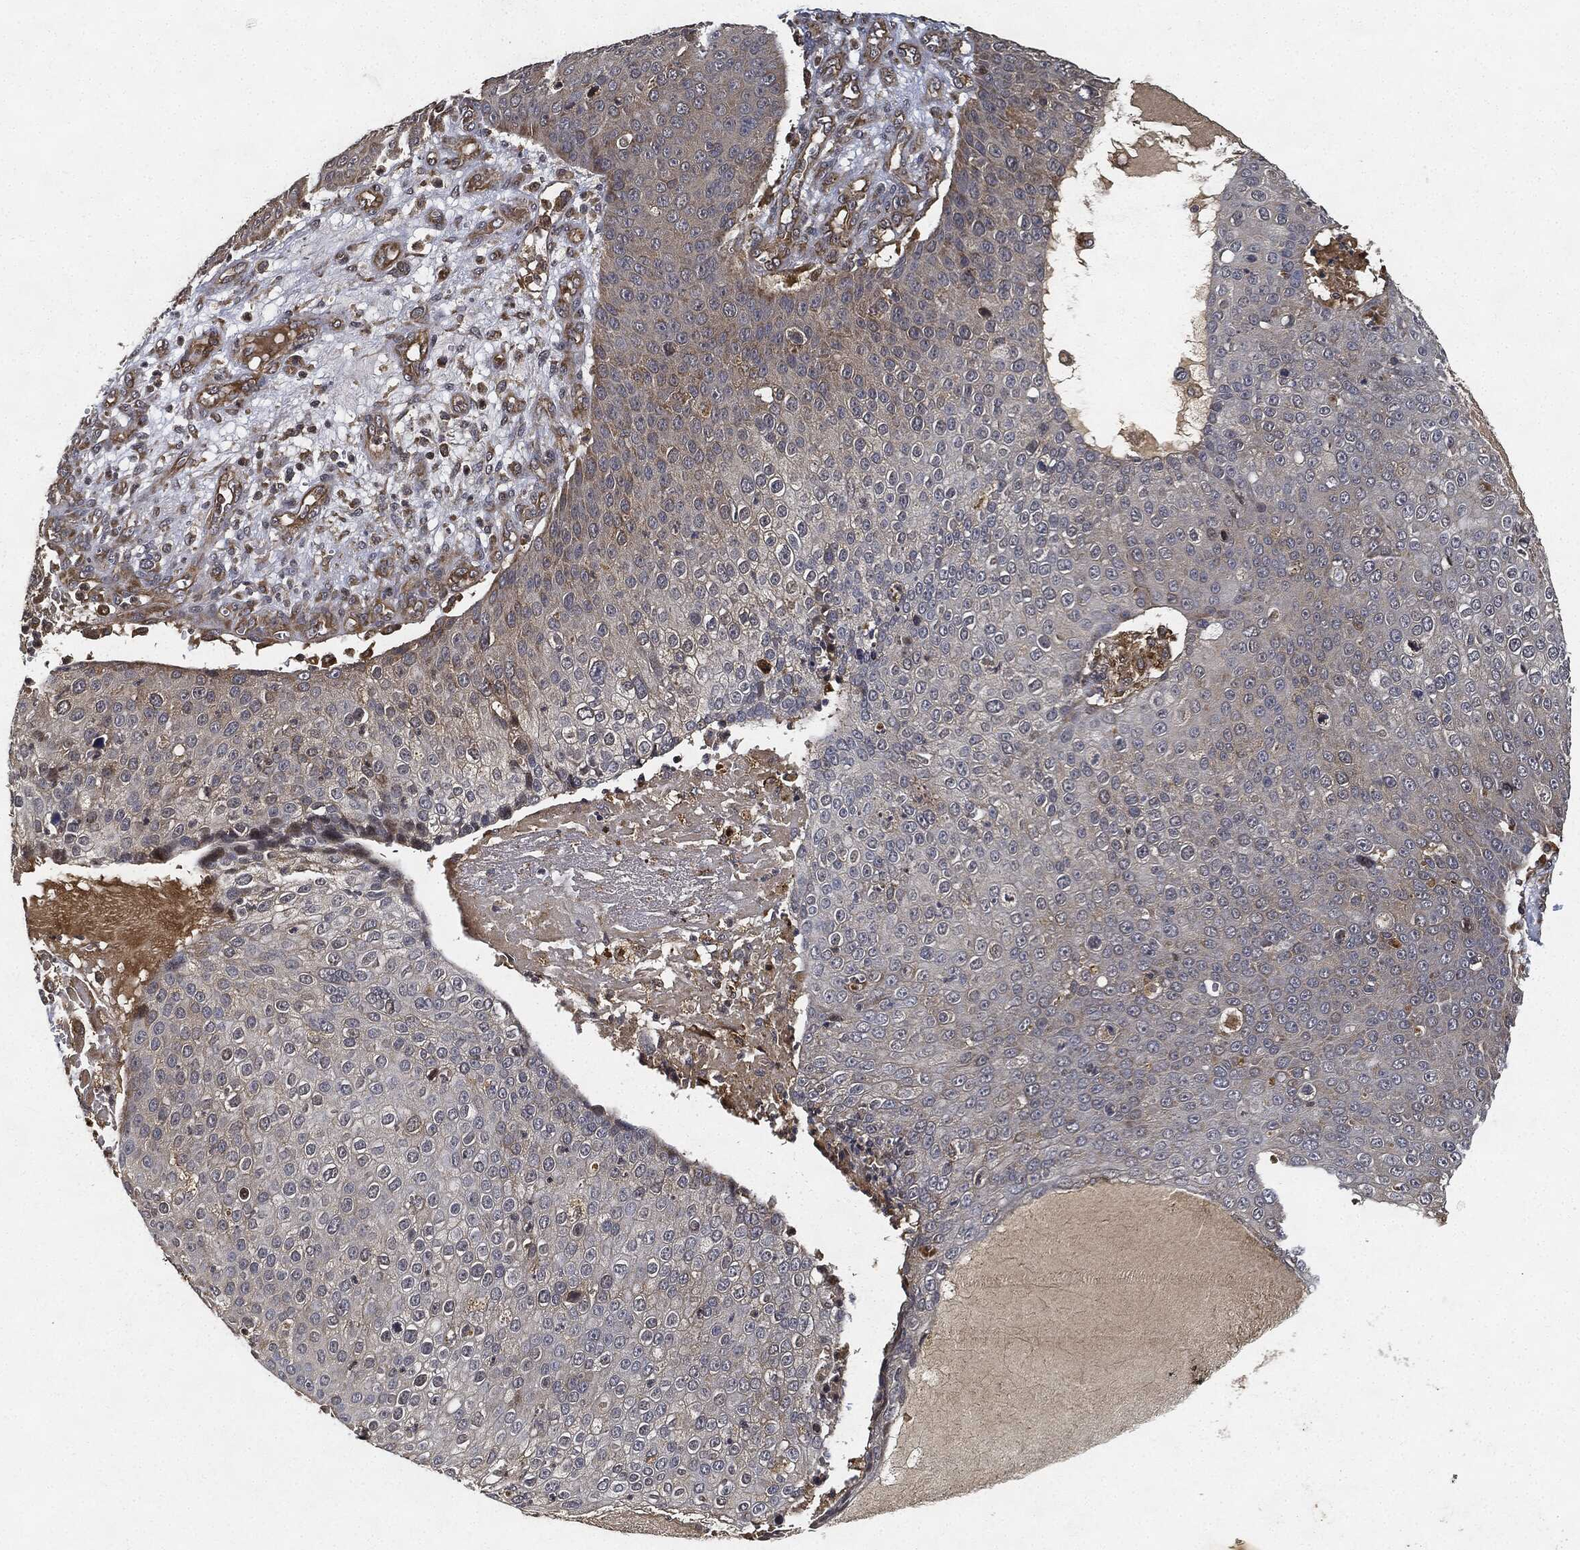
{"staining": {"intensity": "weak", "quantity": "<25%", "location": "cytoplasmic/membranous"}, "tissue": "skin cancer", "cell_type": "Tumor cells", "image_type": "cancer", "snomed": [{"axis": "morphology", "description": "Squamous cell carcinoma, NOS"}, {"axis": "topography", "description": "Skin"}], "caption": "The immunohistochemistry (IHC) photomicrograph has no significant staining in tumor cells of skin squamous cell carcinoma tissue. Brightfield microscopy of immunohistochemistry (IHC) stained with DAB (brown) and hematoxylin (blue), captured at high magnification.", "gene": "MLST8", "patient": {"sex": "male", "age": 71}}